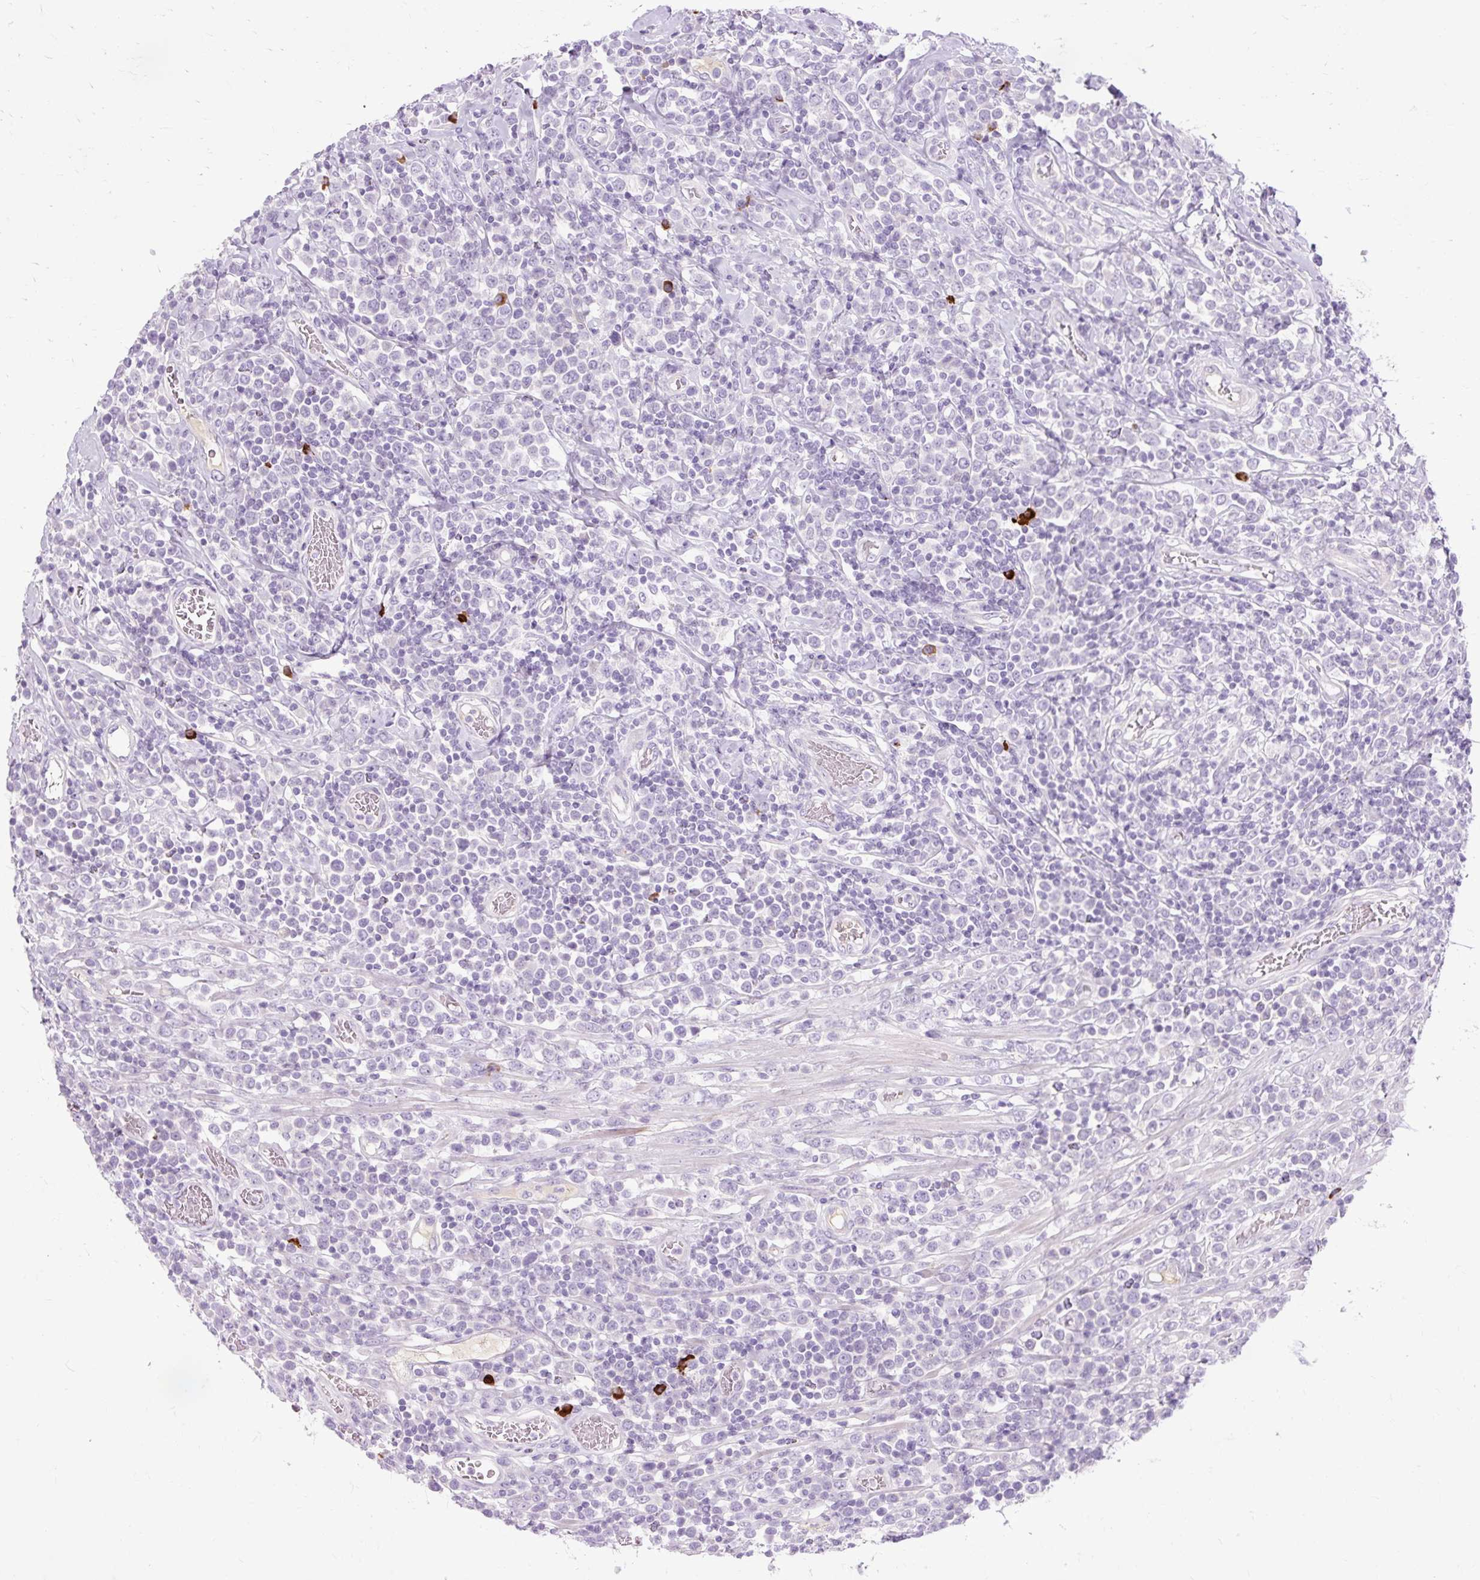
{"staining": {"intensity": "negative", "quantity": "none", "location": "none"}, "tissue": "lymphoma", "cell_type": "Tumor cells", "image_type": "cancer", "snomed": [{"axis": "morphology", "description": "Malignant lymphoma, non-Hodgkin's type, High grade"}, {"axis": "topography", "description": "Soft tissue"}], "caption": "A histopathology image of human lymphoma is negative for staining in tumor cells.", "gene": "ARRDC2", "patient": {"sex": "female", "age": 56}}